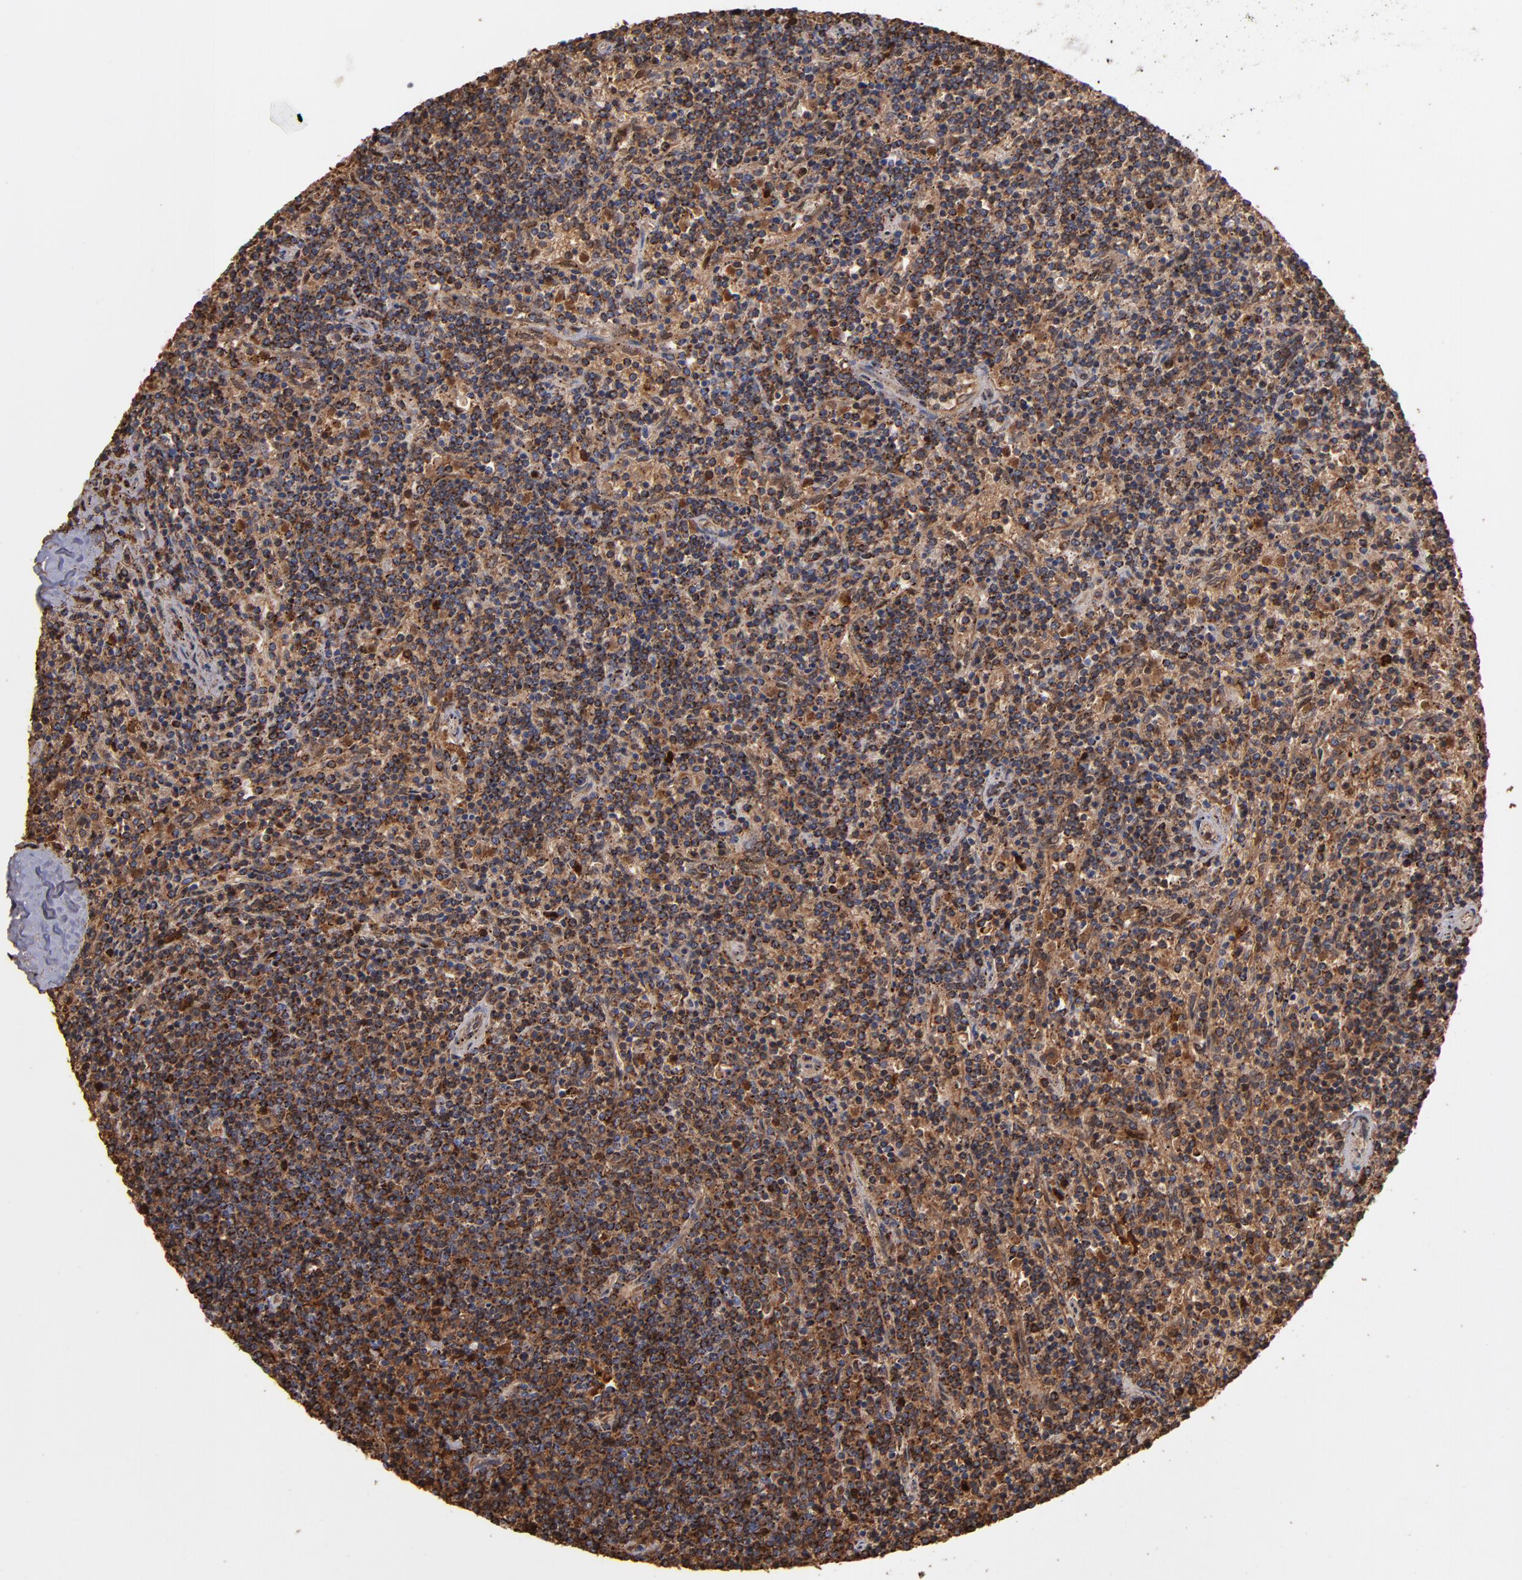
{"staining": {"intensity": "moderate", "quantity": ">75%", "location": "cytoplasmic/membranous"}, "tissue": "lymphoma", "cell_type": "Tumor cells", "image_type": "cancer", "snomed": [{"axis": "morphology", "description": "Malignant lymphoma, non-Hodgkin's type, Low grade"}, {"axis": "topography", "description": "Spleen"}], "caption": "This photomicrograph exhibits IHC staining of lymphoma, with medium moderate cytoplasmic/membranous staining in about >75% of tumor cells.", "gene": "SOD2", "patient": {"sex": "female", "age": 50}}